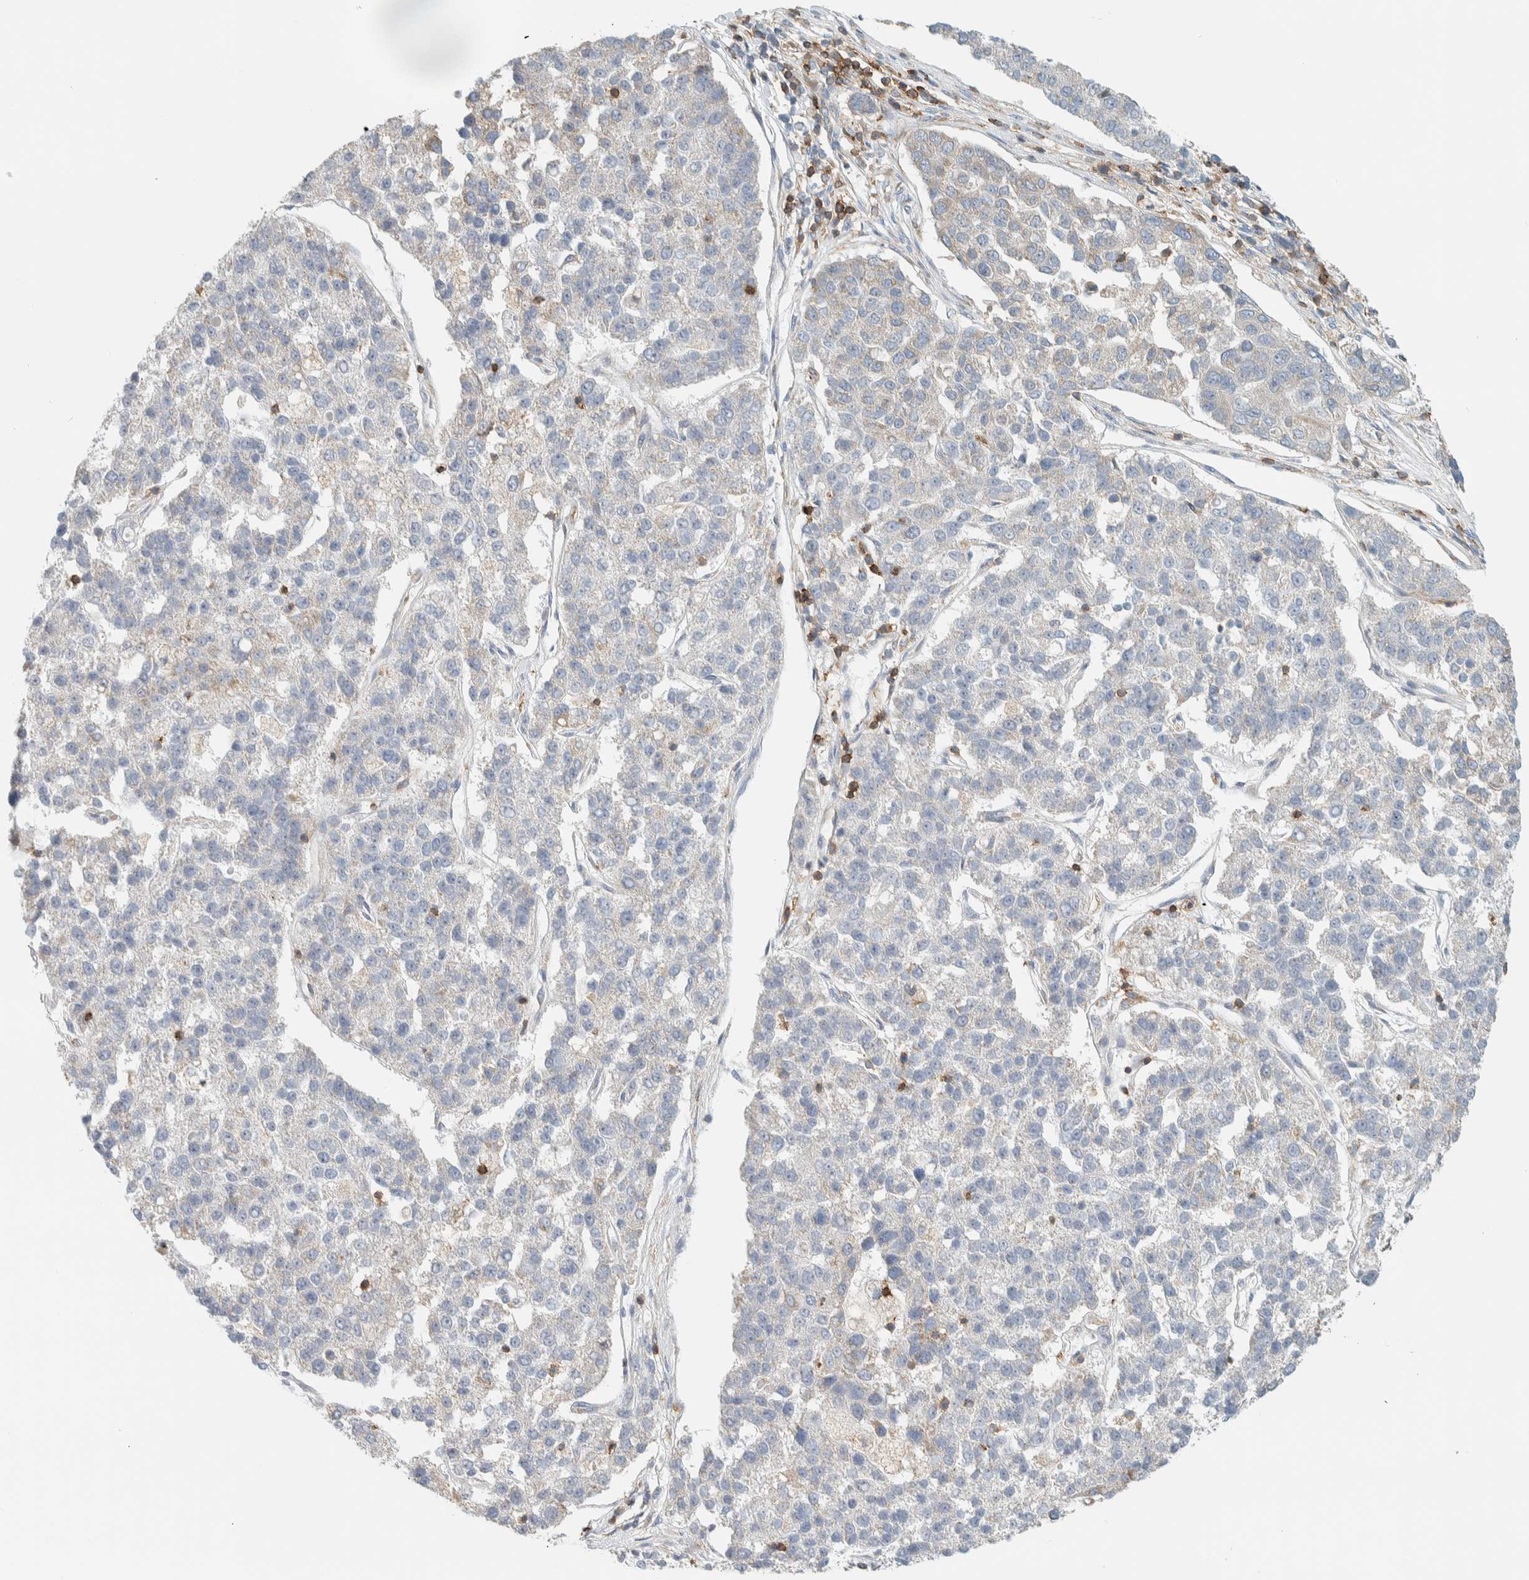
{"staining": {"intensity": "weak", "quantity": "<25%", "location": "cytoplasmic/membranous"}, "tissue": "pancreatic cancer", "cell_type": "Tumor cells", "image_type": "cancer", "snomed": [{"axis": "morphology", "description": "Adenocarcinoma, NOS"}, {"axis": "topography", "description": "Pancreas"}], "caption": "Immunohistochemistry histopathology image of neoplastic tissue: human pancreatic adenocarcinoma stained with DAB displays no significant protein expression in tumor cells. (Immunohistochemistry, brightfield microscopy, high magnification).", "gene": "CCDC57", "patient": {"sex": "female", "age": 61}}